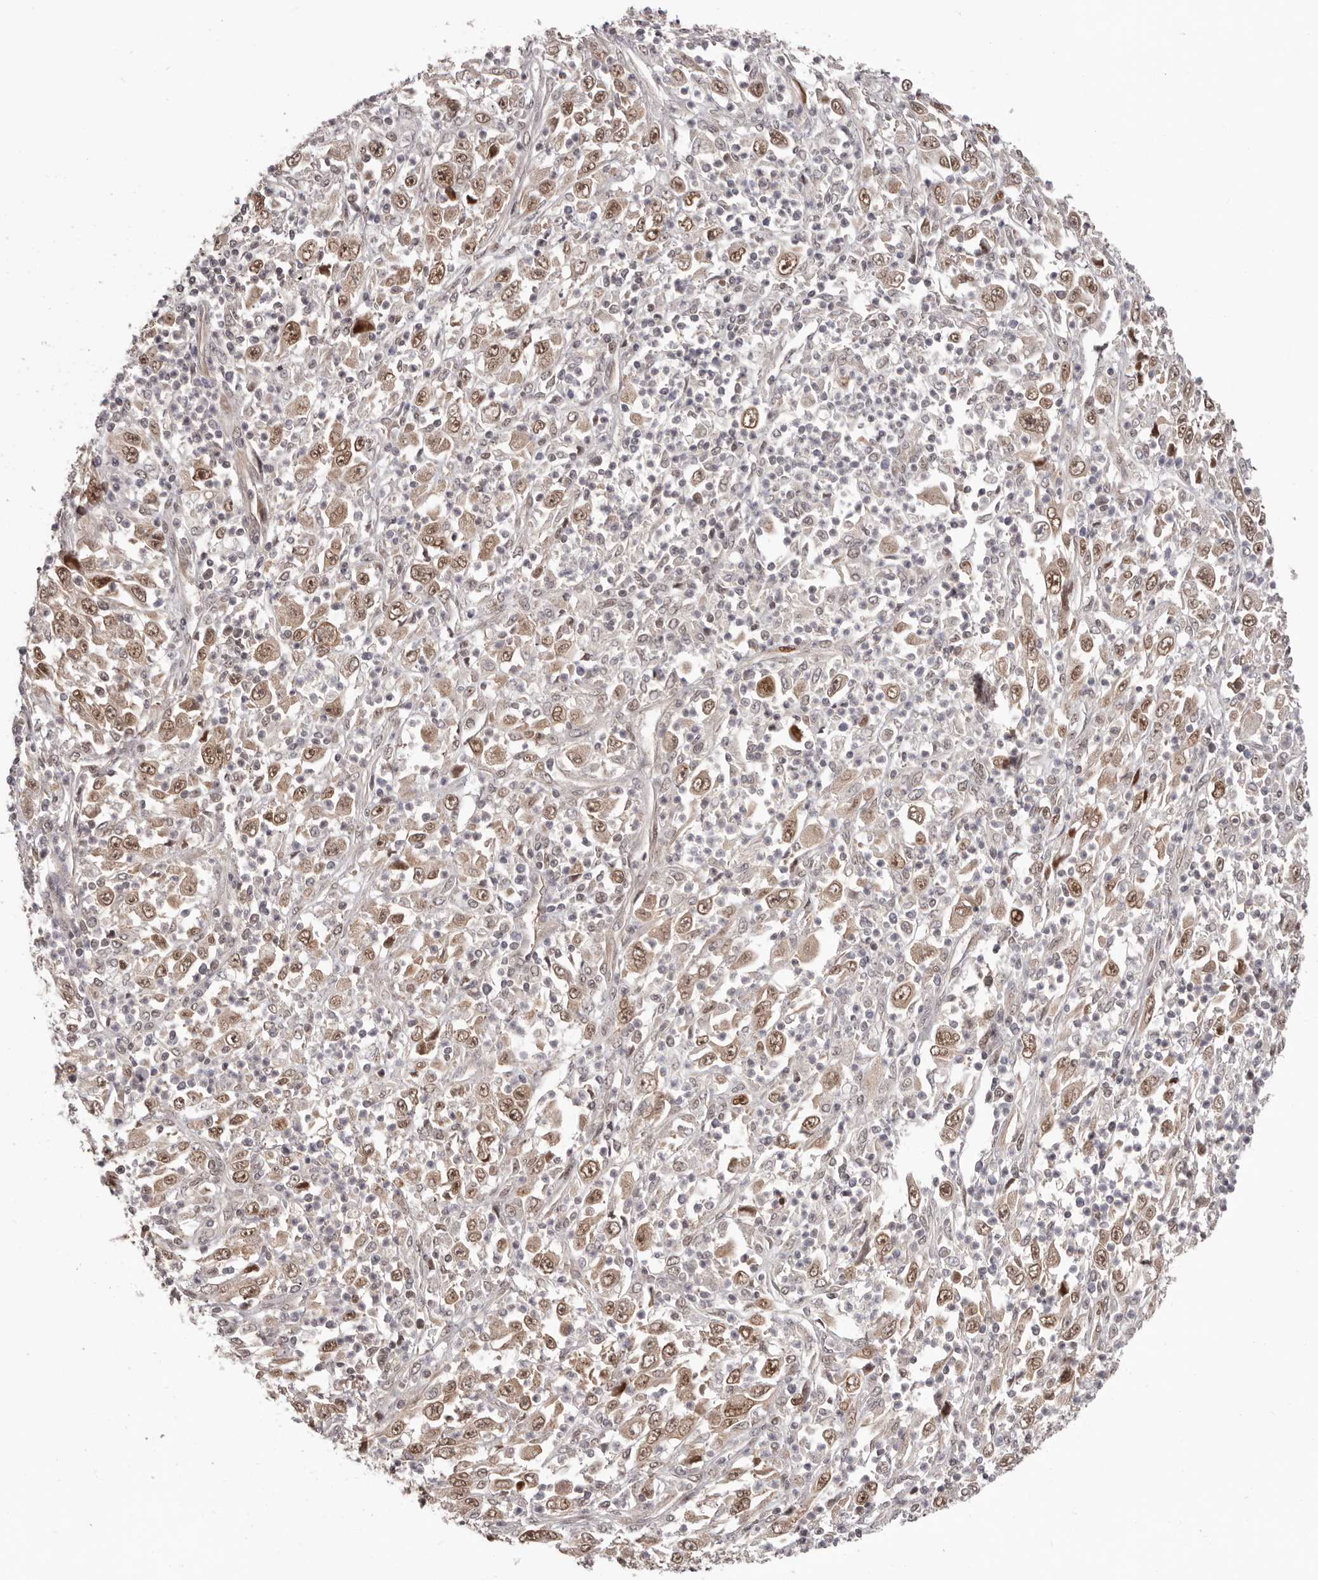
{"staining": {"intensity": "moderate", "quantity": ">75%", "location": "cytoplasmic/membranous,nuclear"}, "tissue": "melanoma", "cell_type": "Tumor cells", "image_type": "cancer", "snomed": [{"axis": "morphology", "description": "Malignant melanoma, Metastatic site"}, {"axis": "topography", "description": "Skin"}], "caption": "This is a histology image of immunohistochemistry staining of malignant melanoma (metastatic site), which shows moderate expression in the cytoplasmic/membranous and nuclear of tumor cells.", "gene": "TBX5", "patient": {"sex": "female", "age": 56}}